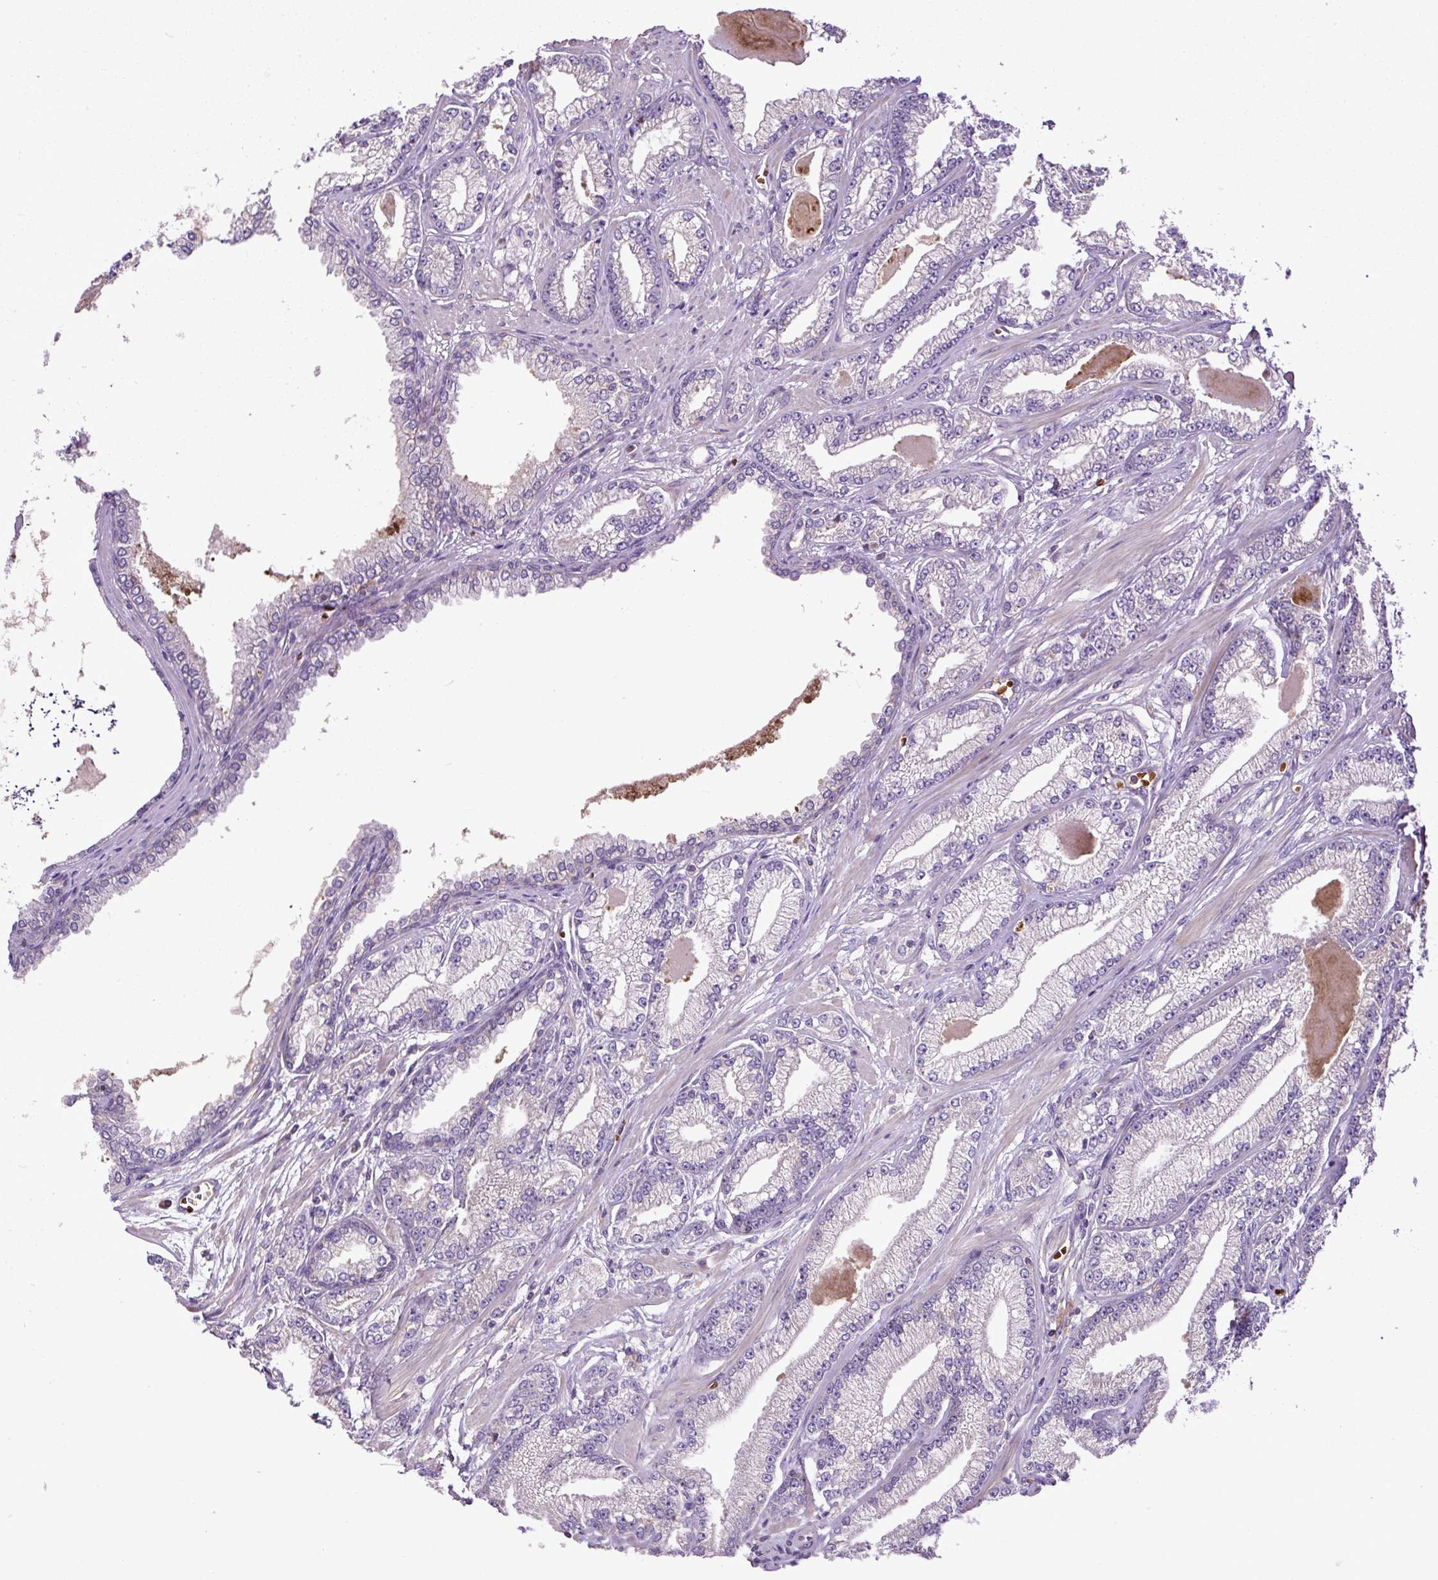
{"staining": {"intensity": "negative", "quantity": "none", "location": "none"}, "tissue": "prostate cancer", "cell_type": "Tumor cells", "image_type": "cancer", "snomed": [{"axis": "morphology", "description": "Adenocarcinoma, Low grade"}, {"axis": "topography", "description": "Prostate"}], "caption": "A histopathology image of prostate low-grade adenocarcinoma stained for a protein displays no brown staining in tumor cells.", "gene": "CXCL13", "patient": {"sex": "male", "age": 64}}